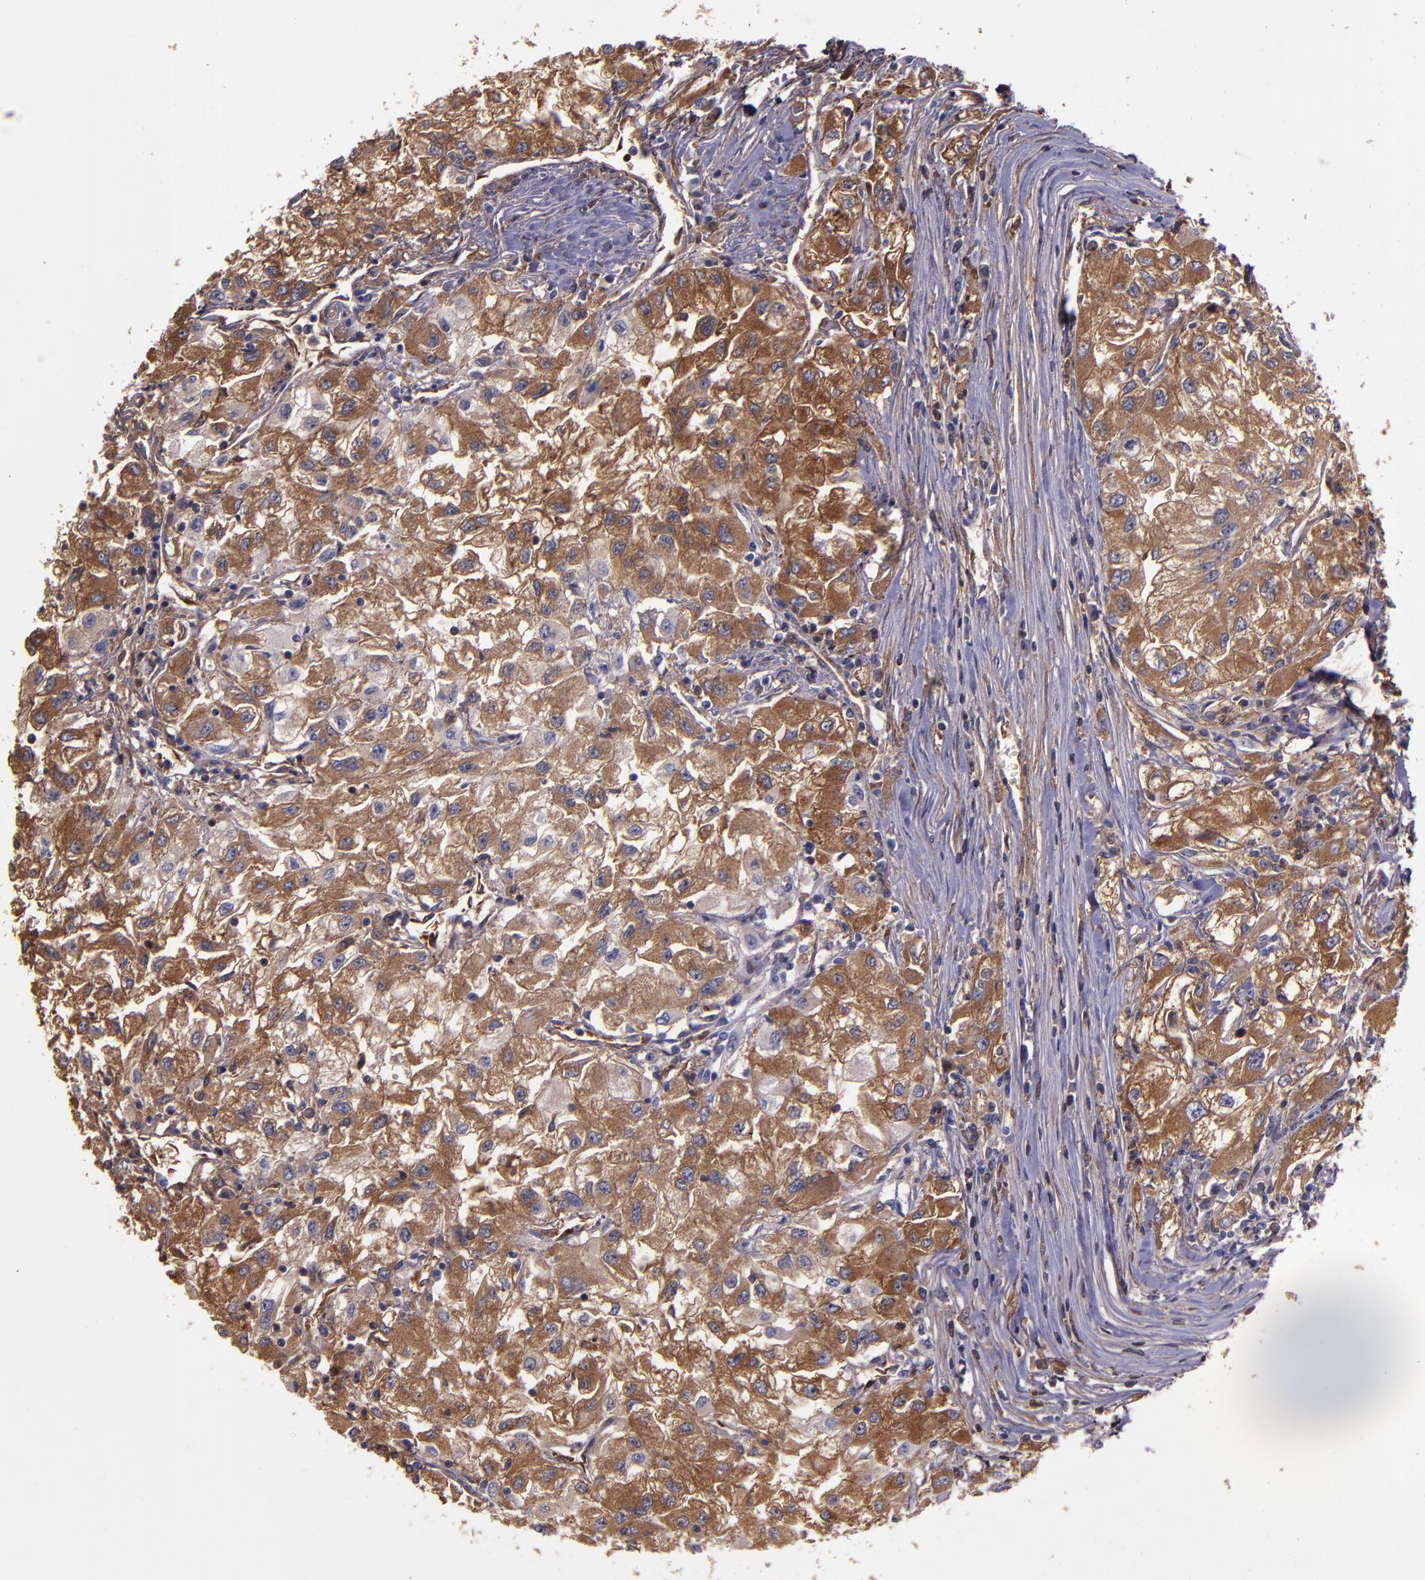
{"staining": {"intensity": "moderate", "quantity": ">75%", "location": "cytoplasmic/membranous"}, "tissue": "renal cancer", "cell_type": "Tumor cells", "image_type": "cancer", "snomed": [{"axis": "morphology", "description": "Adenocarcinoma, NOS"}, {"axis": "topography", "description": "Kidney"}], "caption": "Immunohistochemistry (IHC) histopathology image of human renal cancer (adenocarcinoma) stained for a protein (brown), which exhibits medium levels of moderate cytoplasmic/membranous expression in about >75% of tumor cells.", "gene": "A2M", "patient": {"sex": "male", "age": 59}}